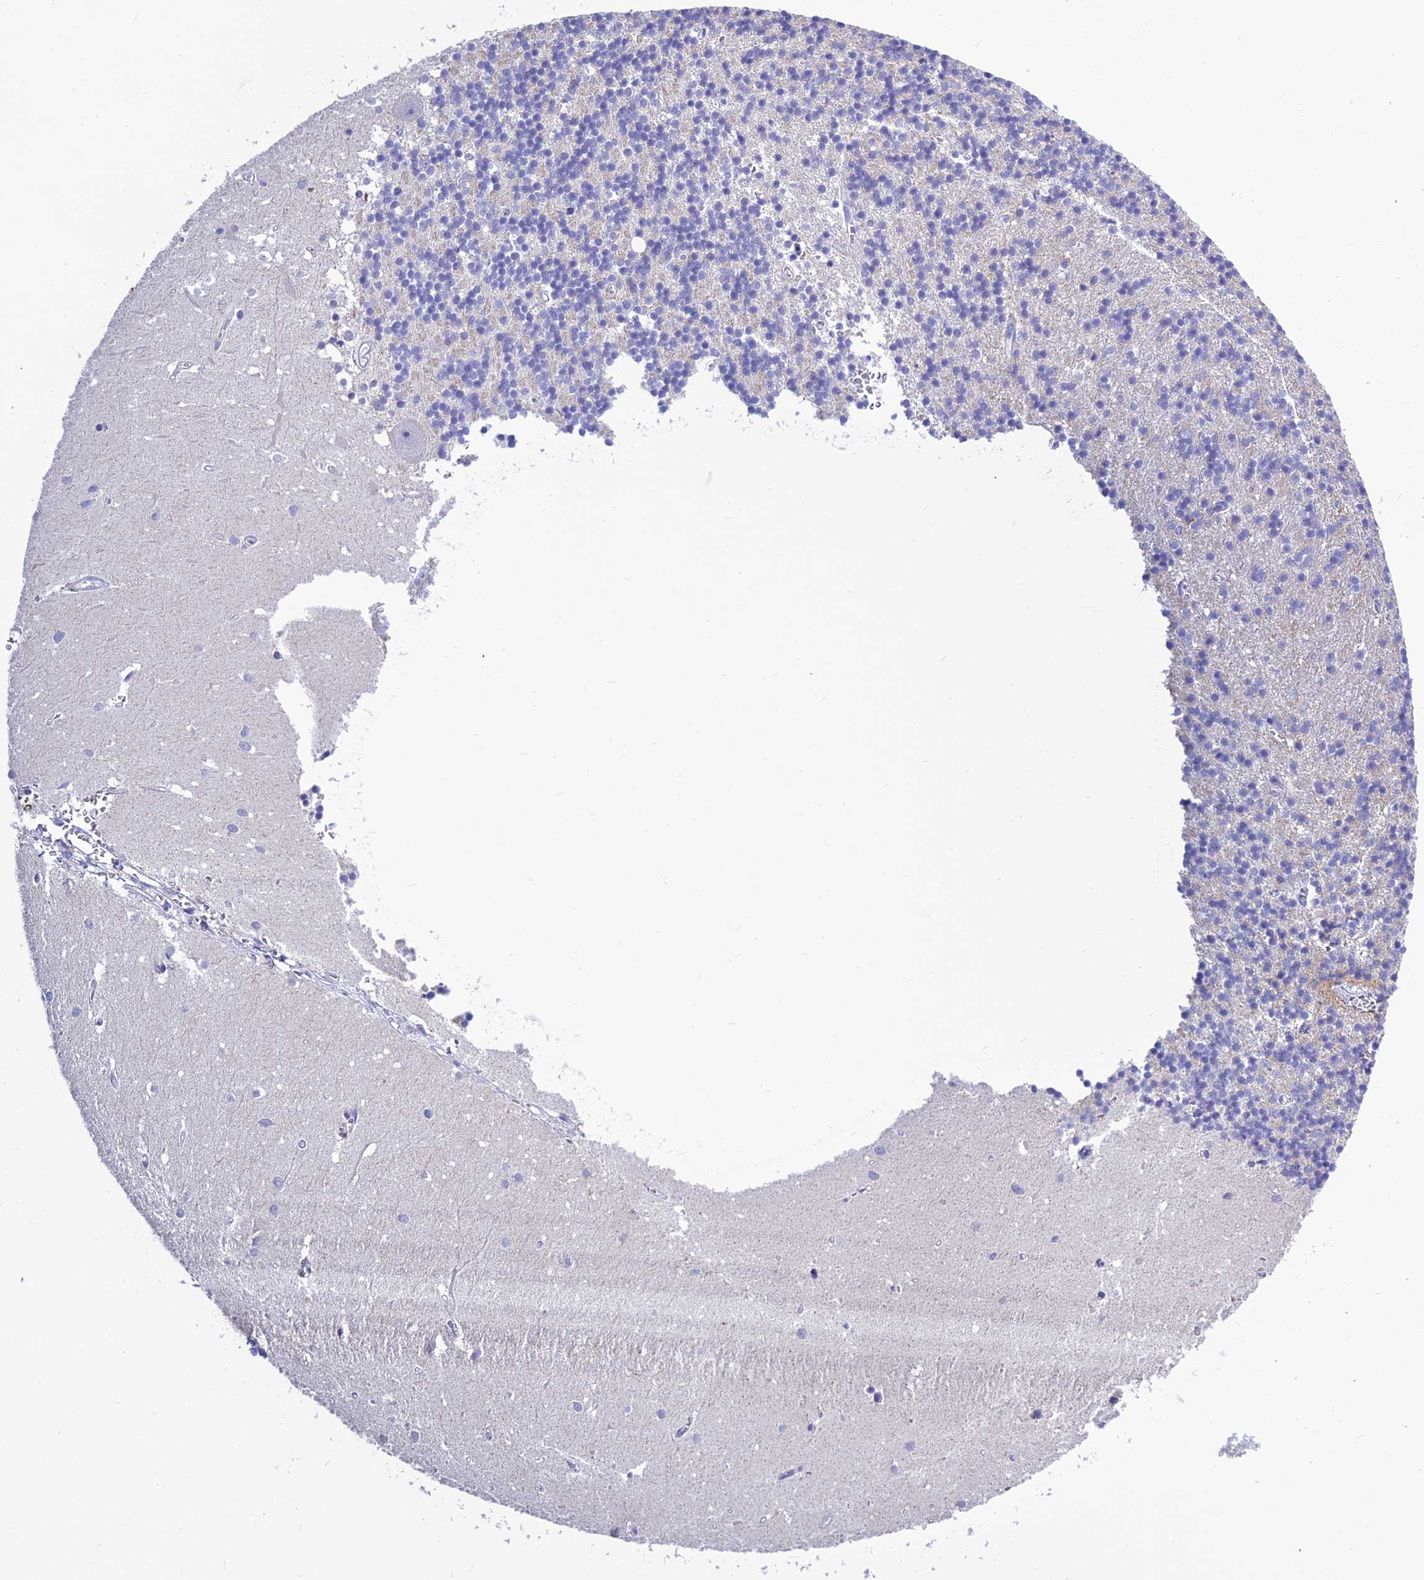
{"staining": {"intensity": "negative", "quantity": "none", "location": "none"}, "tissue": "cerebellum", "cell_type": "Cells in granular layer", "image_type": "normal", "snomed": [{"axis": "morphology", "description": "Normal tissue, NOS"}, {"axis": "topography", "description": "Cerebellum"}], "caption": "An image of human cerebellum is negative for staining in cells in granular layer. (Brightfield microscopy of DAB immunohistochemistry at high magnification).", "gene": "BHMT2", "patient": {"sex": "male", "age": 54}}